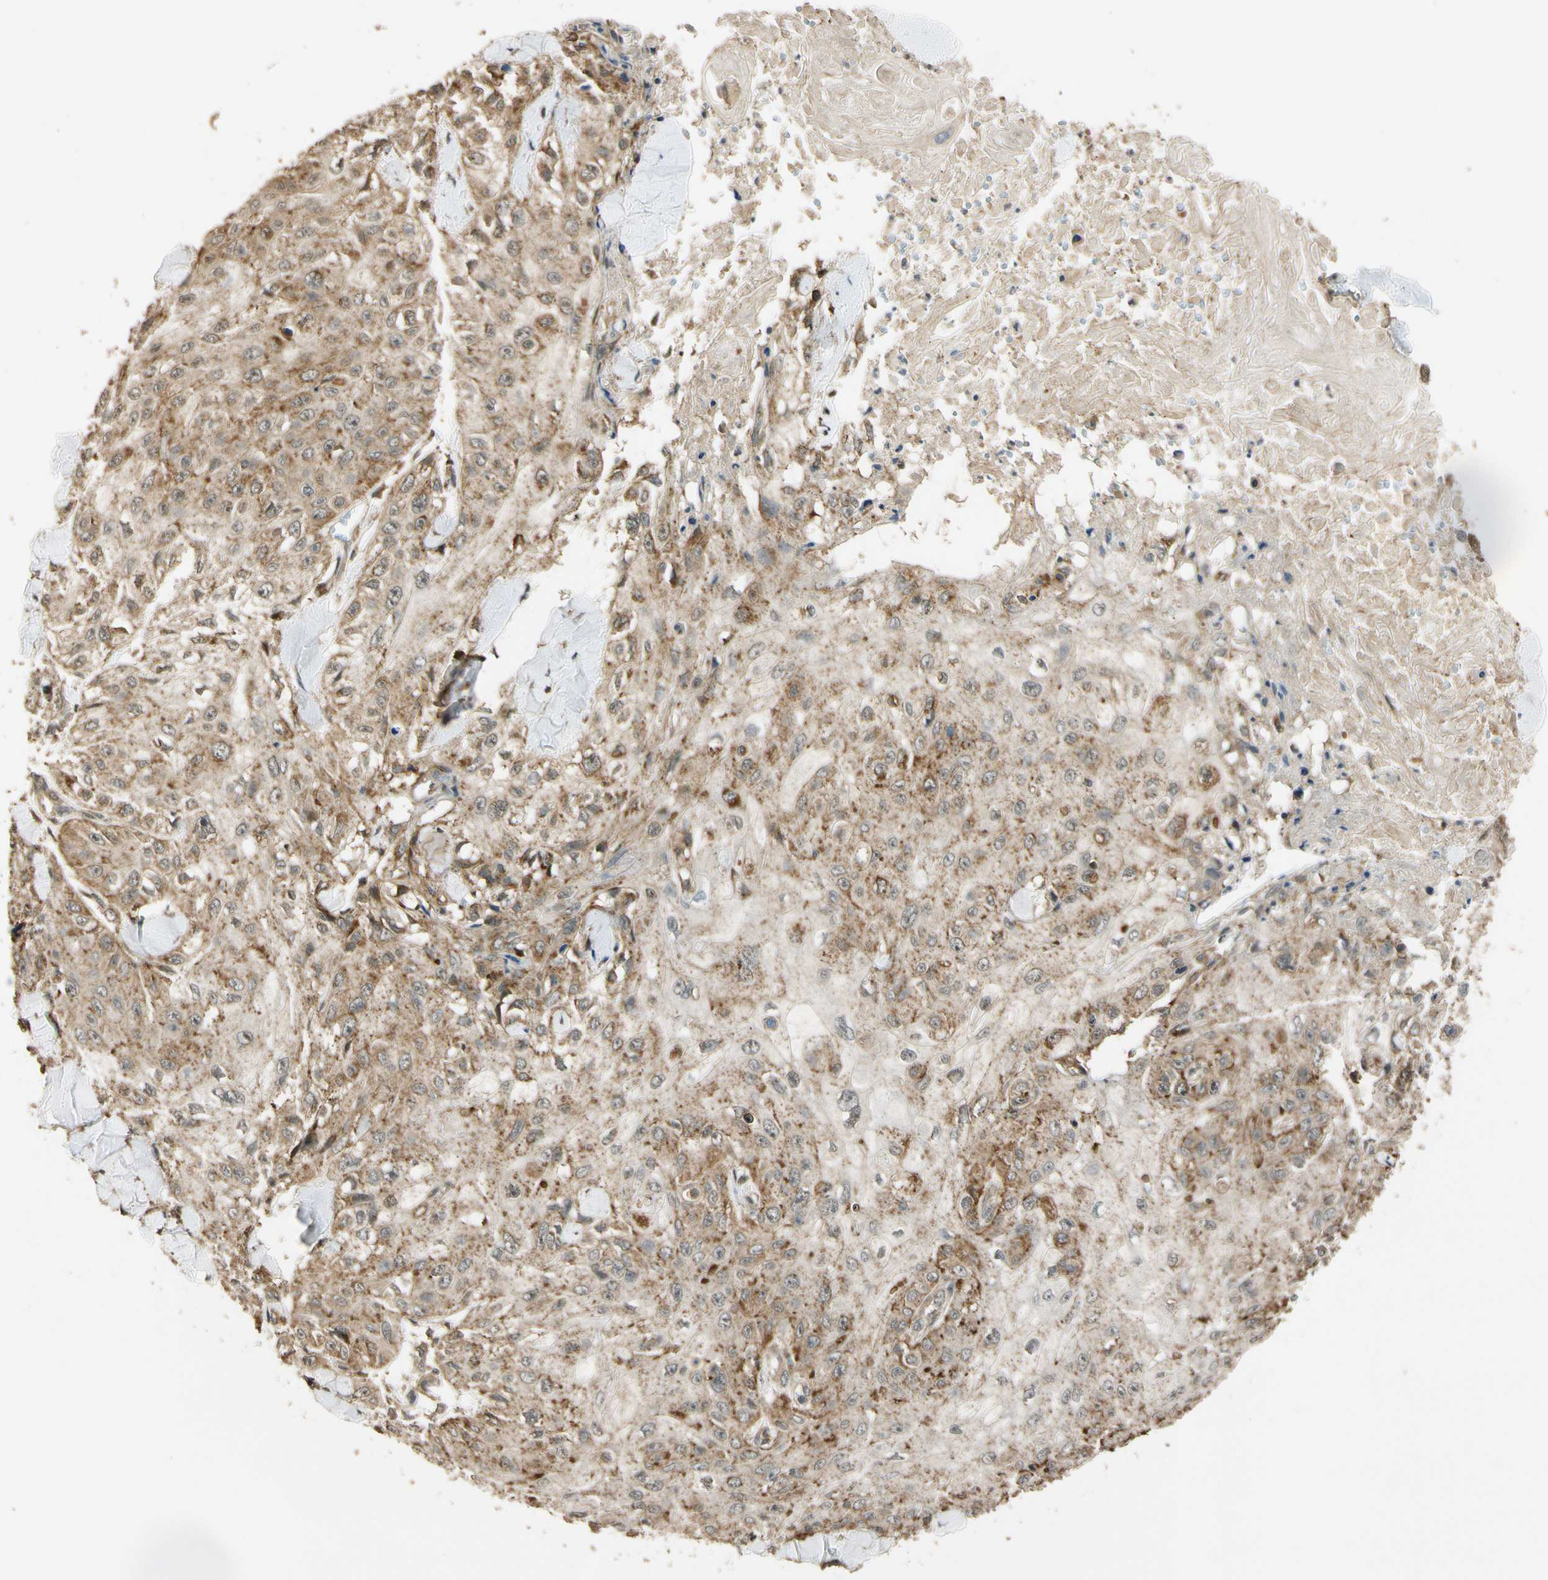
{"staining": {"intensity": "moderate", "quantity": ">75%", "location": "cytoplasmic/membranous"}, "tissue": "skin cancer", "cell_type": "Tumor cells", "image_type": "cancer", "snomed": [{"axis": "morphology", "description": "Squamous cell carcinoma, NOS"}, {"axis": "topography", "description": "Skin"}], "caption": "Protein staining by IHC displays moderate cytoplasmic/membranous expression in about >75% of tumor cells in skin cancer. (IHC, brightfield microscopy, high magnification).", "gene": "LAMTOR1", "patient": {"sex": "male", "age": 86}}